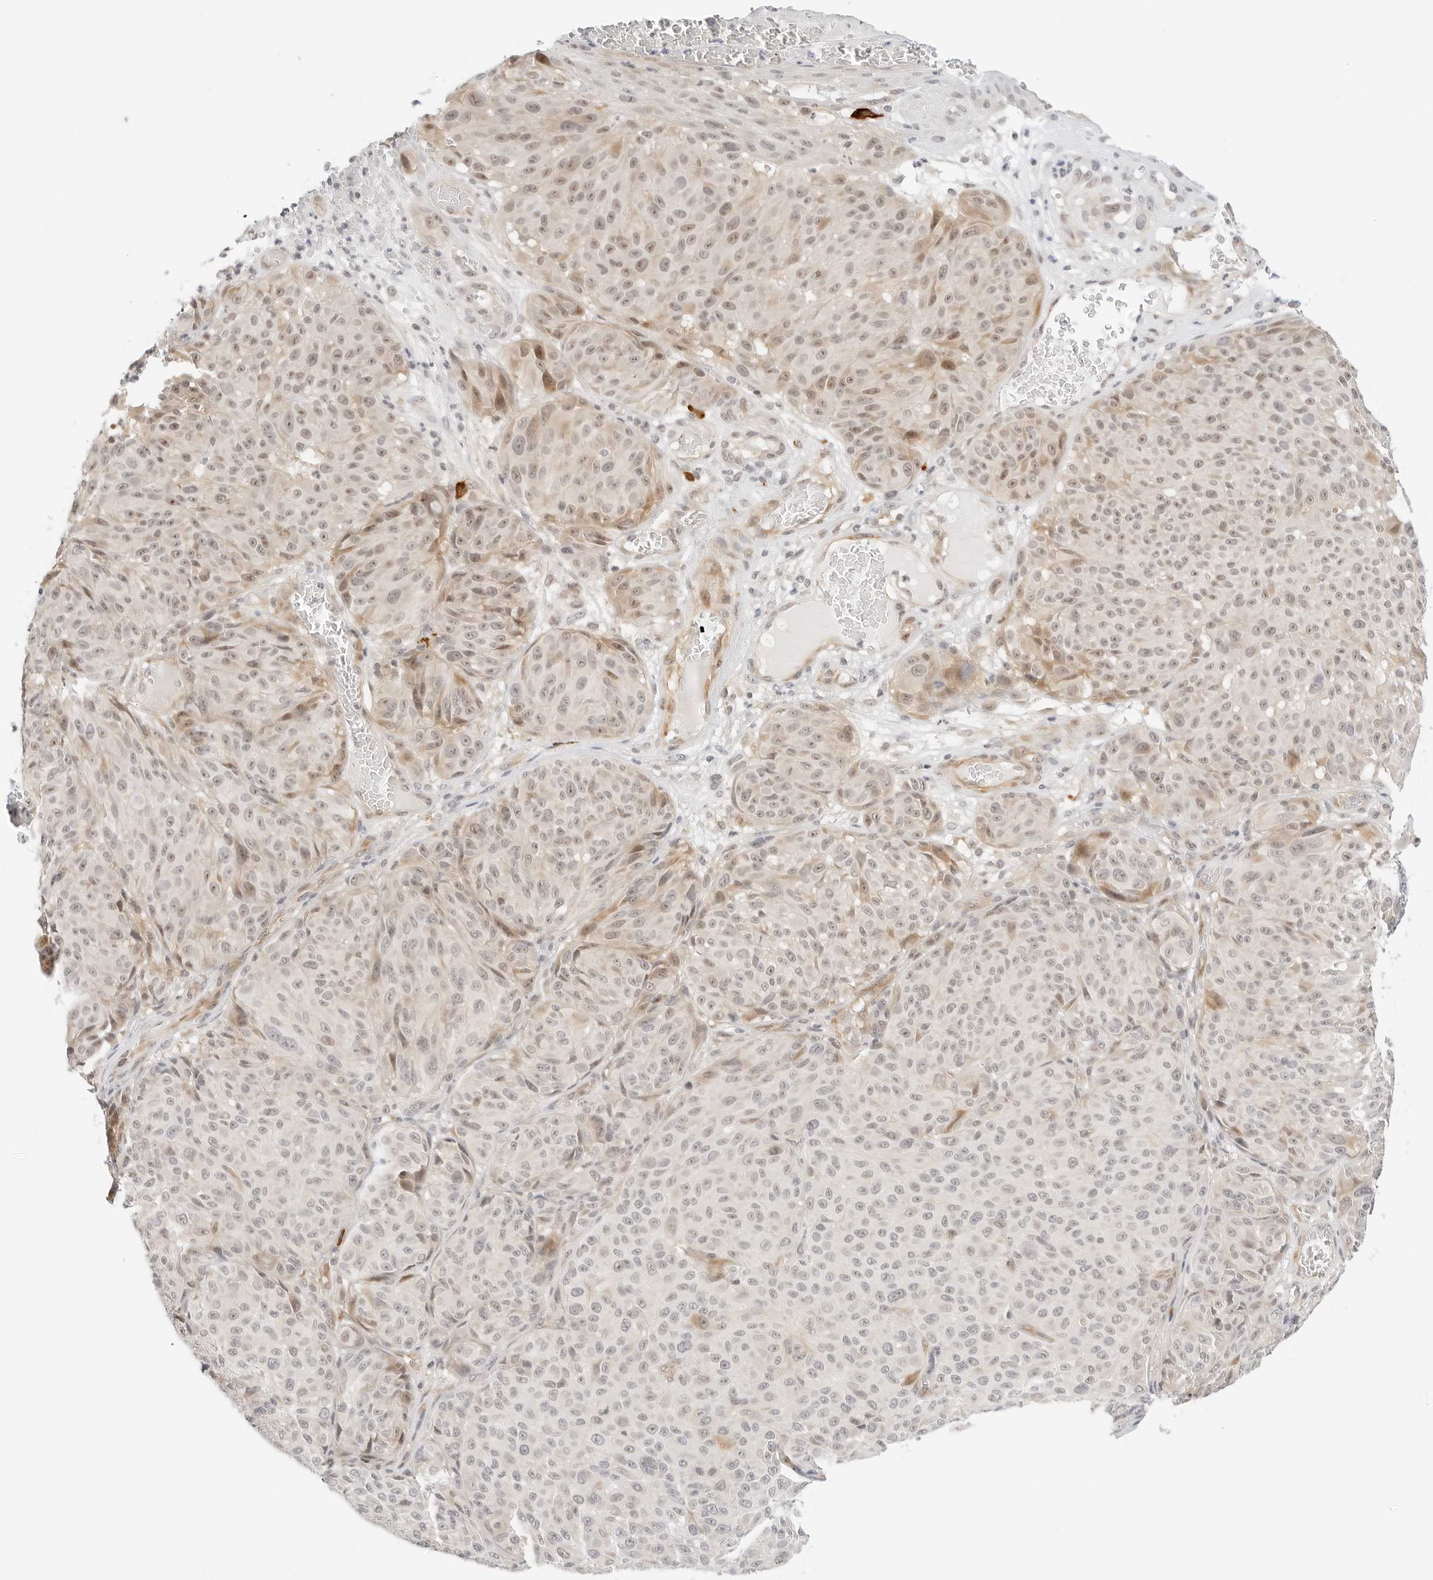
{"staining": {"intensity": "moderate", "quantity": "<25%", "location": "nuclear"}, "tissue": "melanoma", "cell_type": "Tumor cells", "image_type": "cancer", "snomed": [{"axis": "morphology", "description": "Malignant melanoma, NOS"}, {"axis": "topography", "description": "Skin"}], "caption": "High-power microscopy captured an immunohistochemistry (IHC) histopathology image of melanoma, revealing moderate nuclear expression in about <25% of tumor cells.", "gene": "TEKT2", "patient": {"sex": "male", "age": 83}}